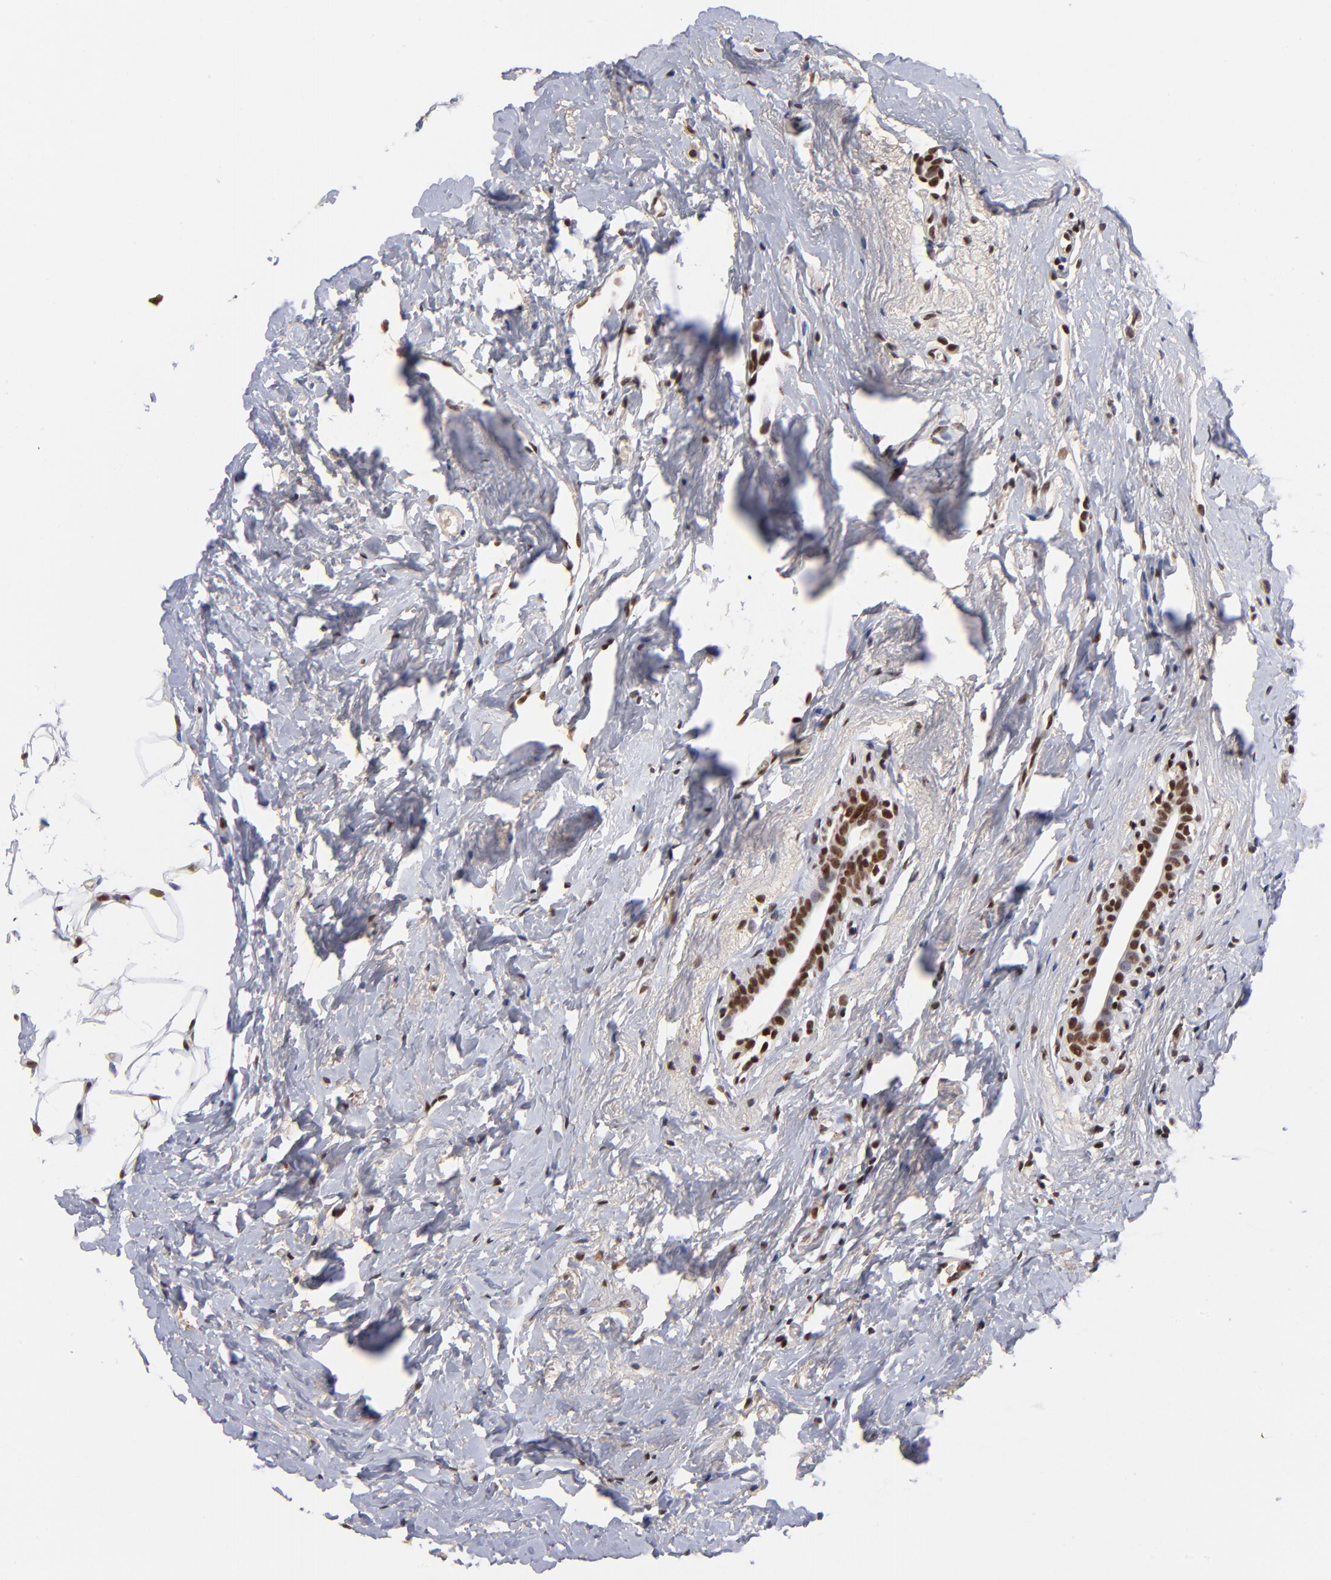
{"staining": {"intensity": "strong", "quantity": ">75%", "location": "nuclear"}, "tissue": "breast cancer", "cell_type": "Tumor cells", "image_type": "cancer", "snomed": [{"axis": "morphology", "description": "Lobular carcinoma"}, {"axis": "topography", "description": "Breast"}], "caption": "Immunohistochemistry micrograph of neoplastic tissue: human breast cancer (lobular carcinoma) stained using IHC reveals high levels of strong protein expression localized specifically in the nuclear of tumor cells, appearing as a nuclear brown color.", "gene": "ZNF146", "patient": {"sex": "female", "age": 57}}